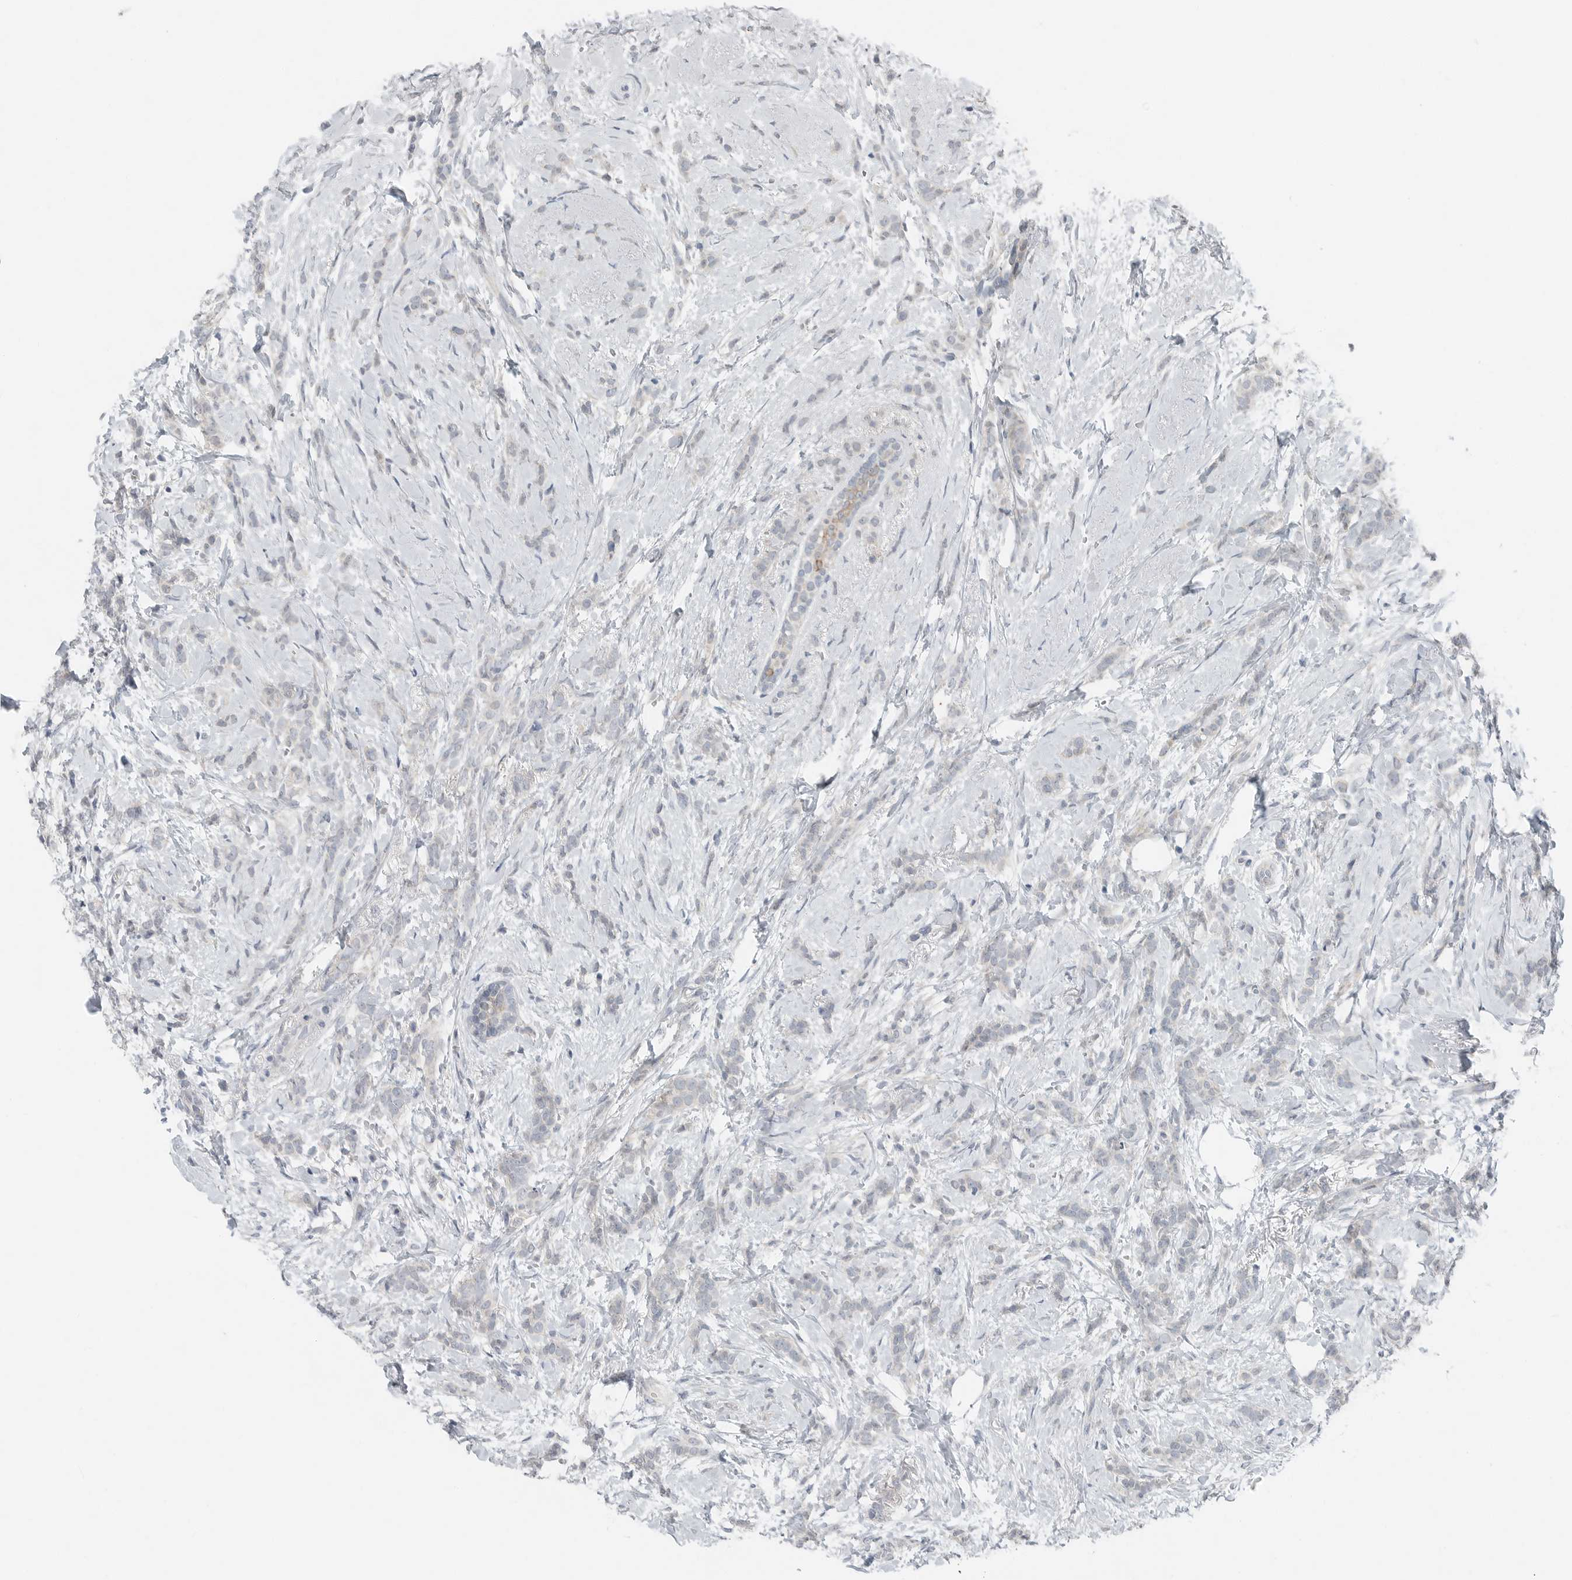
{"staining": {"intensity": "negative", "quantity": "none", "location": "none"}, "tissue": "breast cancer", "cell_type": "Tumor cells", "image_type": "cancer", "snomed": [{"axis": "morphology", "description": "Lobular carcinoma, in situ"}, {"axis": "morphology", "description": "Lobular carcinoma"}, {"axis": "topography", "description": "Breast"}], "caption": "DAB (3,3'-diaminobenzidine) immunohistochemical staining of human breast cancer (lobular carcinoma) demonstrates no significant expression in tumor cells.", "gene": "FCRLB", "patient": {"sex": "female", "age": 41}}